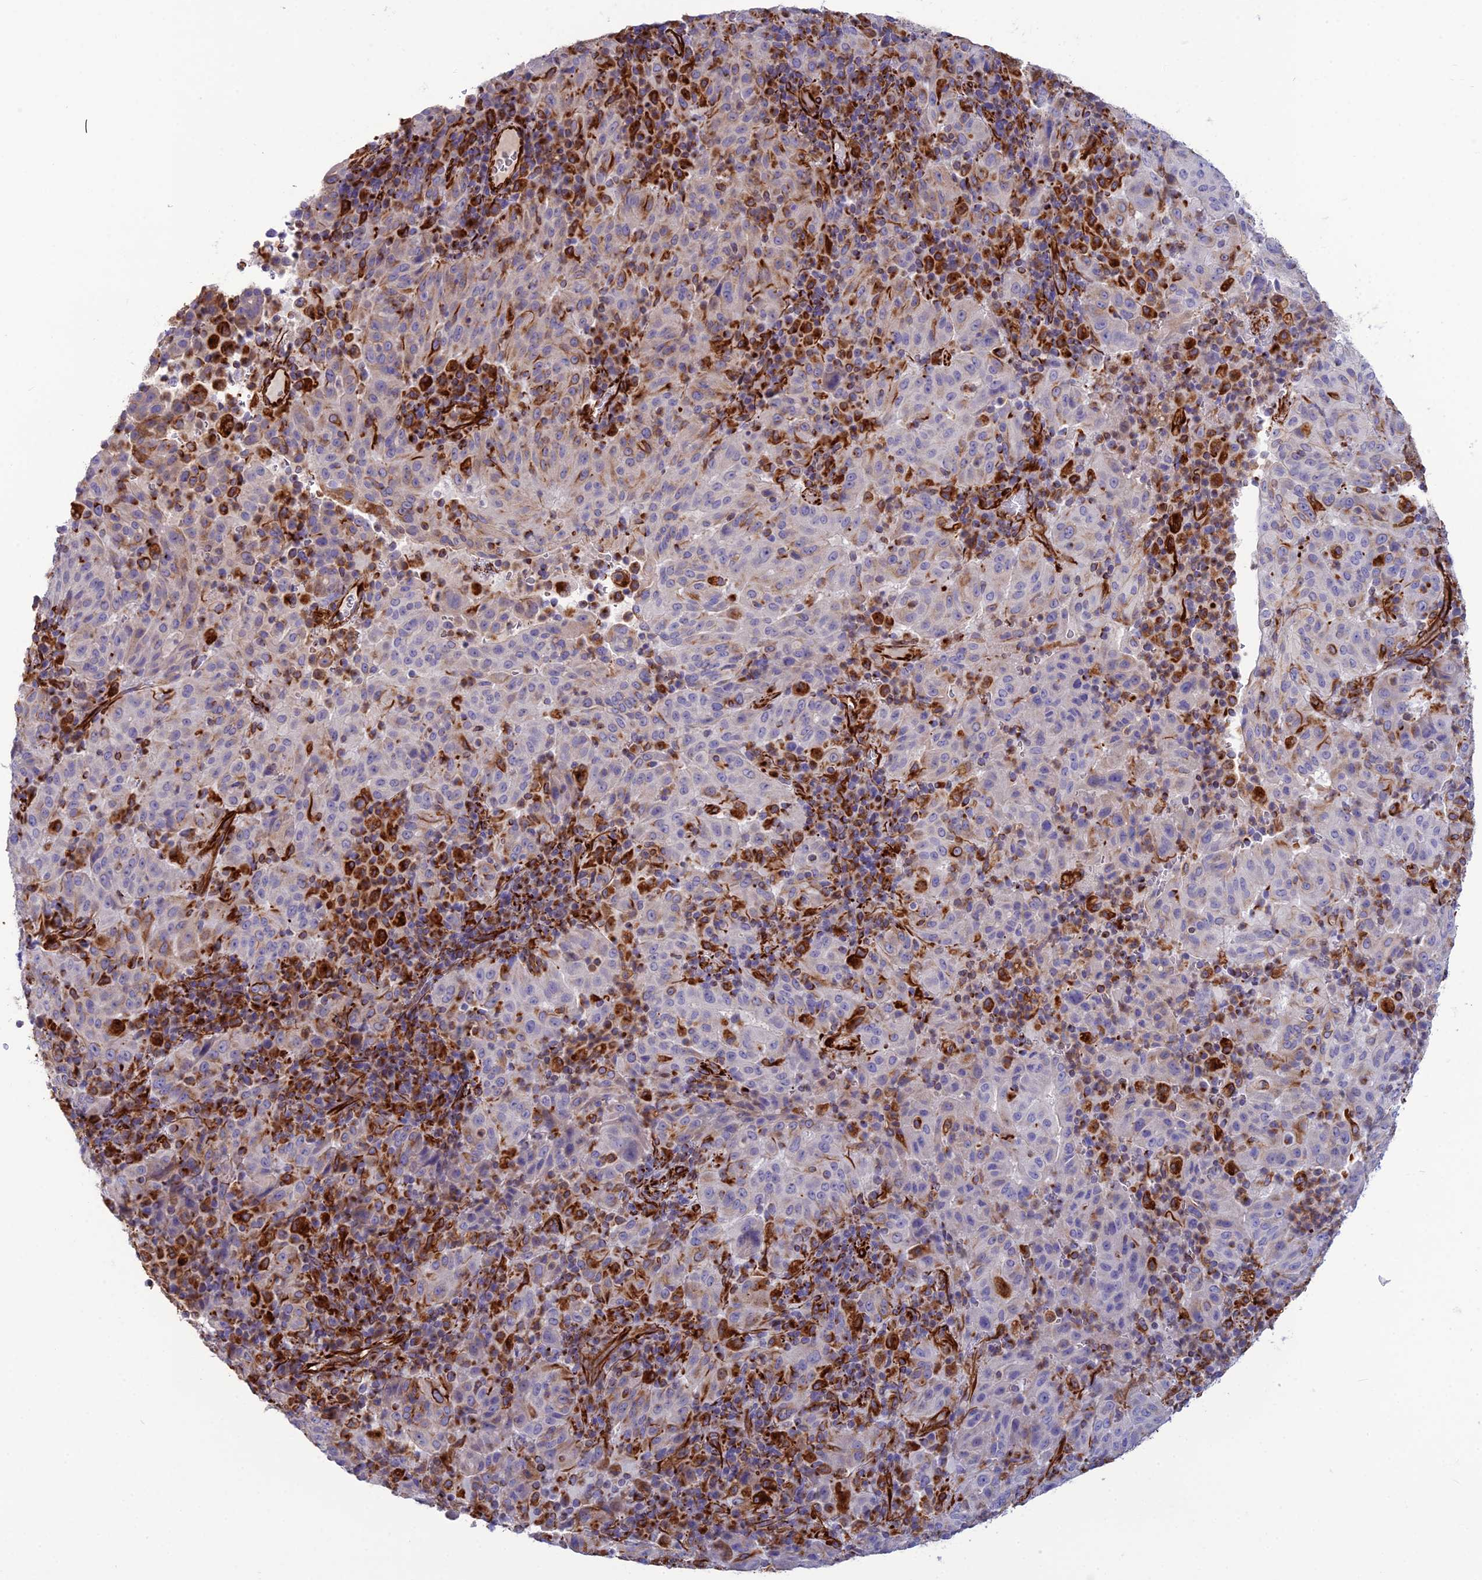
{"staining": {"intensity": "negative", "quantity": "none", "location": "none"}, "tissue": "pancreatic cancer", "cell_type": "Tumor cells", "image_type": "cancer", "snomed": [{"axis": "morphology", "description": "Adenocarcinoma, NOS"}, {"axis": "topography", "description": "Pancreas"}], "caption": "Immunohistochemistry (IHC) image of human adenocarcinoma (pancreatic) stained for a protein (brown), which reveals no expression in tumor cells.", "gene": "FBXL20", "patient": {"sex": "male", "age": 63}}